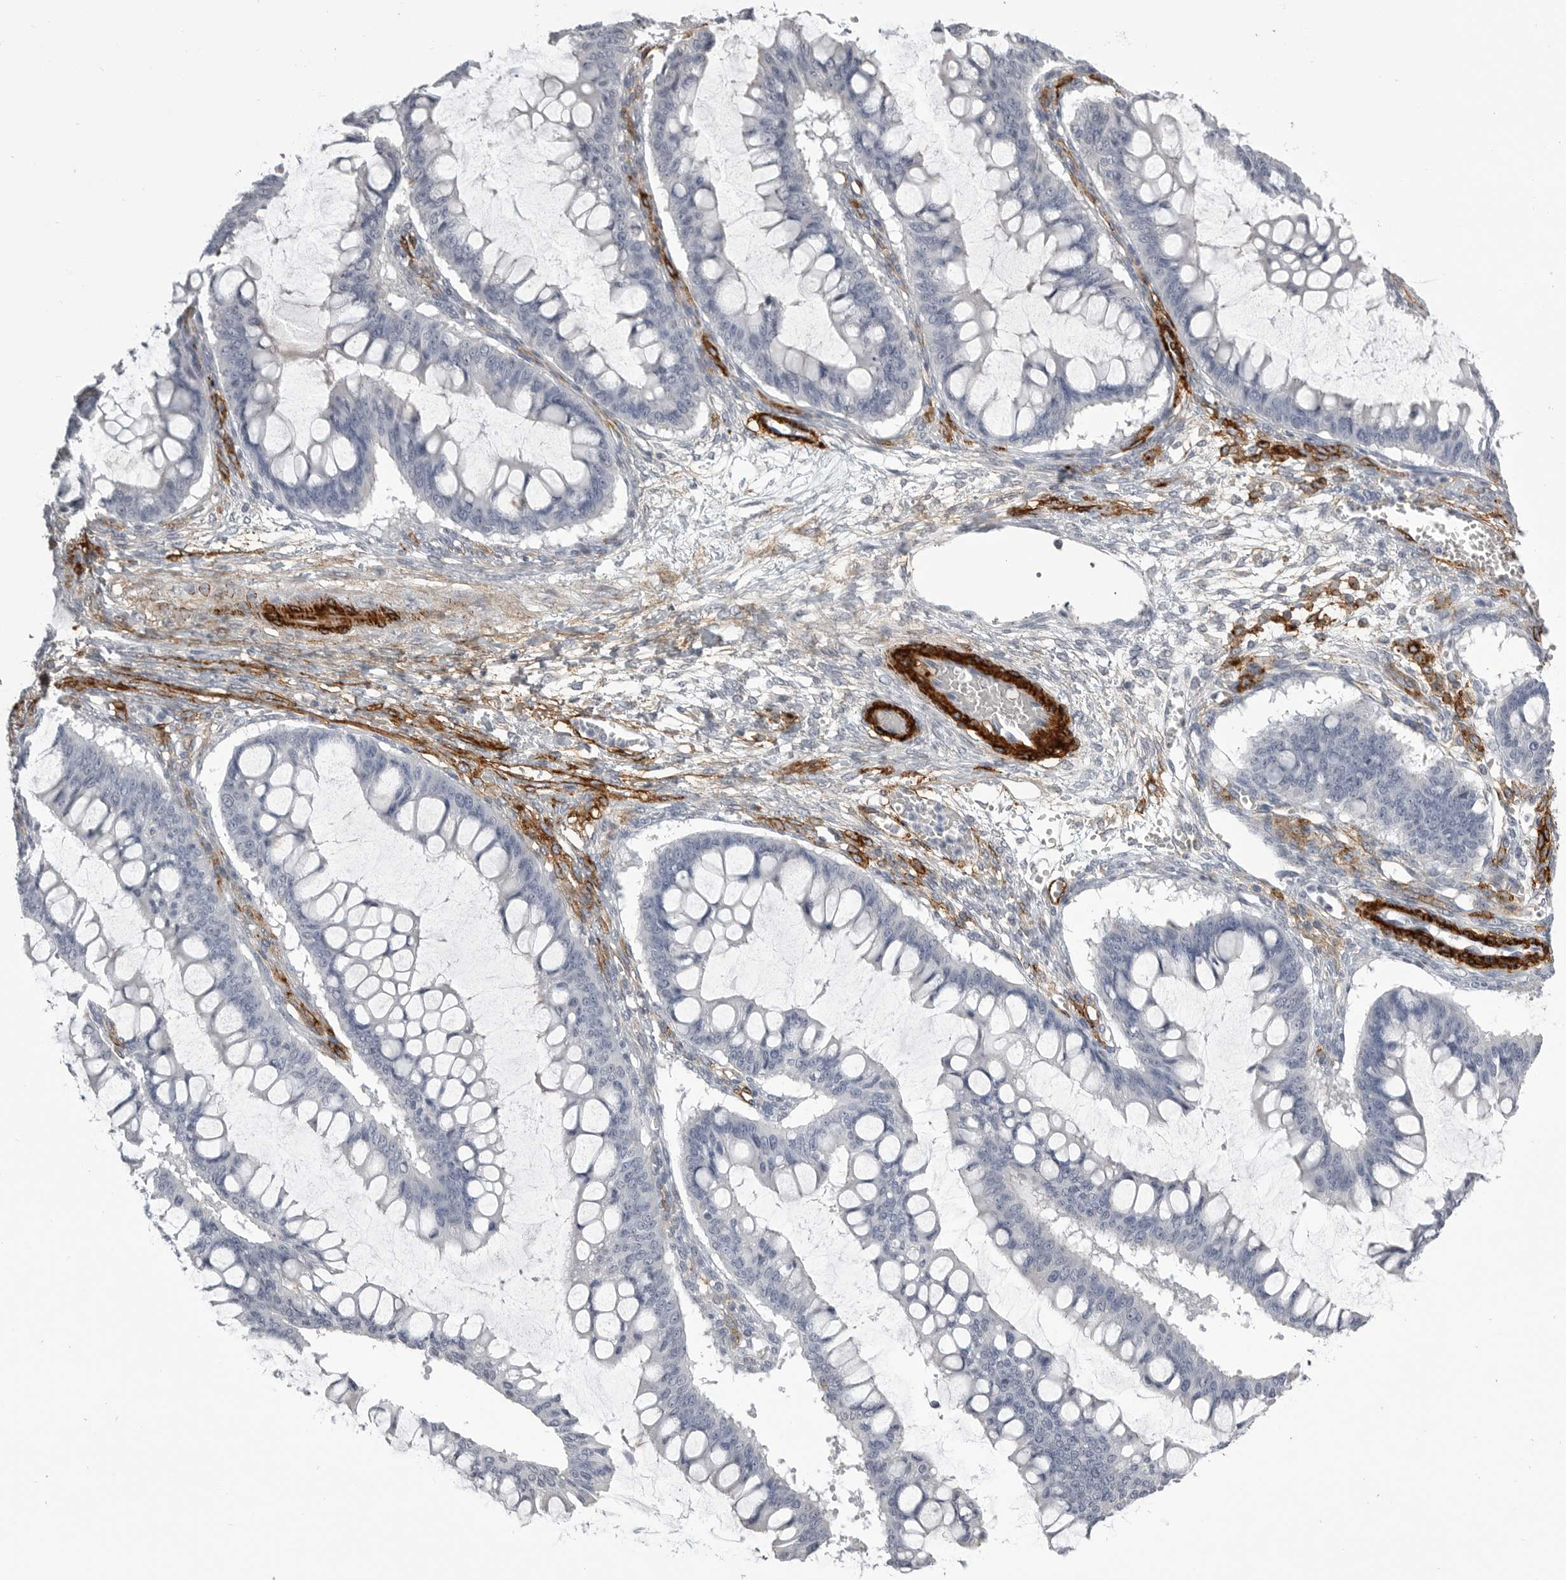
{"staining": {"intensity": "negative", "quantity": "none", "location": "none"}, "tissue": "ovarian cancer", "cell_type": "Tumor cells", "image_type": "cancer", "snomed": [{"axis": "morphology", "description": "Cystadenocarcinoma, mucinous, NOS"}, {"axis": "topography", "description": "Ovary"}], "caption": "This is an IHC photomicrograph of ovarian cancer (mucinous cystadenocarcinoma). There is no expression in tumor cells.", "gene": "AOC3", "patient": {"sex": "female", "age": 73}}